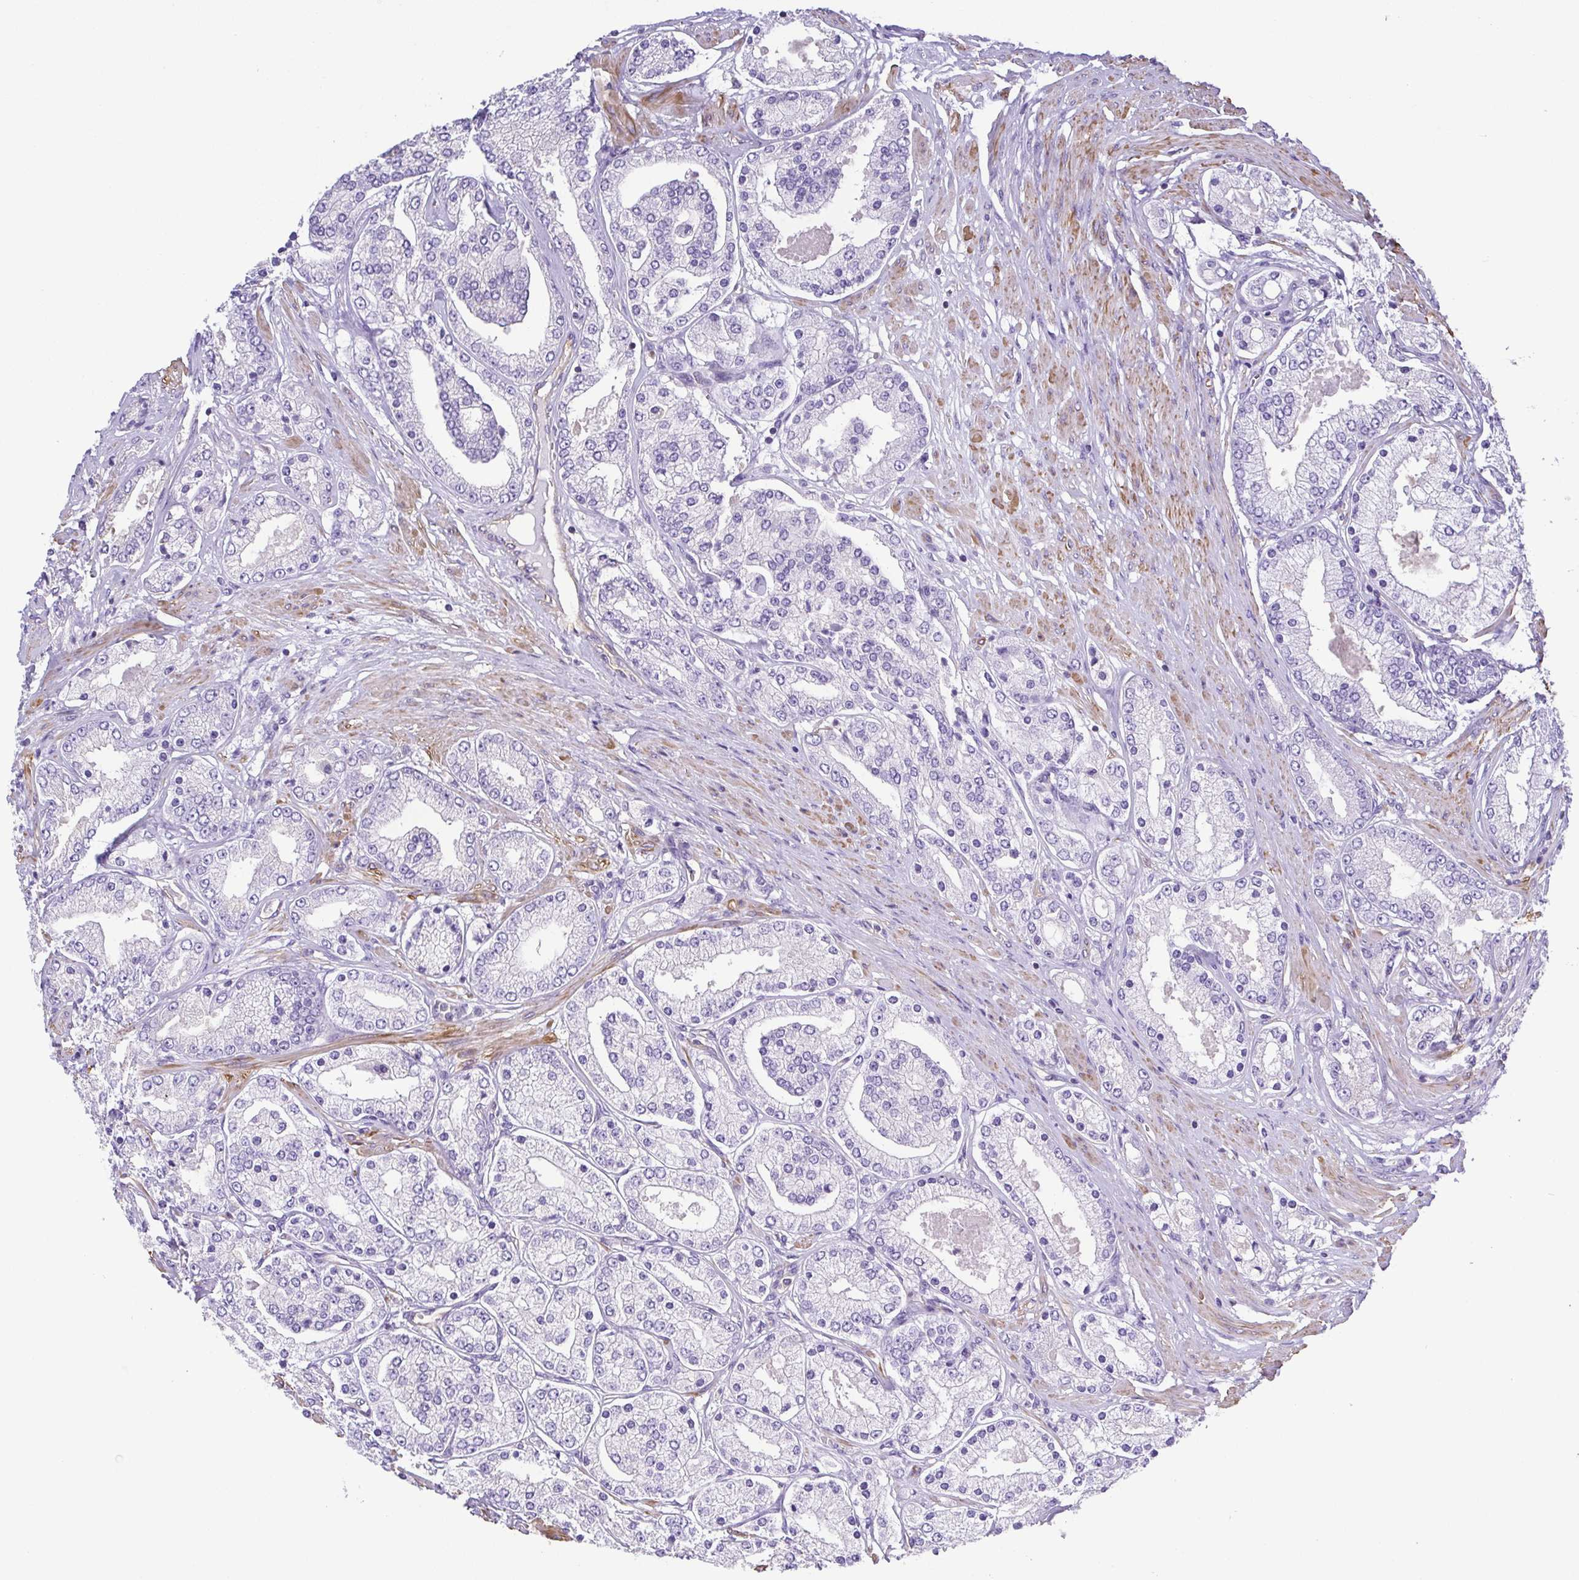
{"staining": {"intensity": "negative", "quantity": "none", "location": "none"}, "tissue": "prostate cancer", "cell_type": "Tumor cells", "image_type": "cancer", "snomed": [{"axis": "morphology", "description": "Adenocarcinoma, High grade"}, {"axis": "topography", "description": "Prostate"}], "caption": "A photomicrograph of prostate cancer stained for a protein displays no brown staining in tumor cells.", "gene": "MYL6", "patient": {"sex": "male", "age": 67}}